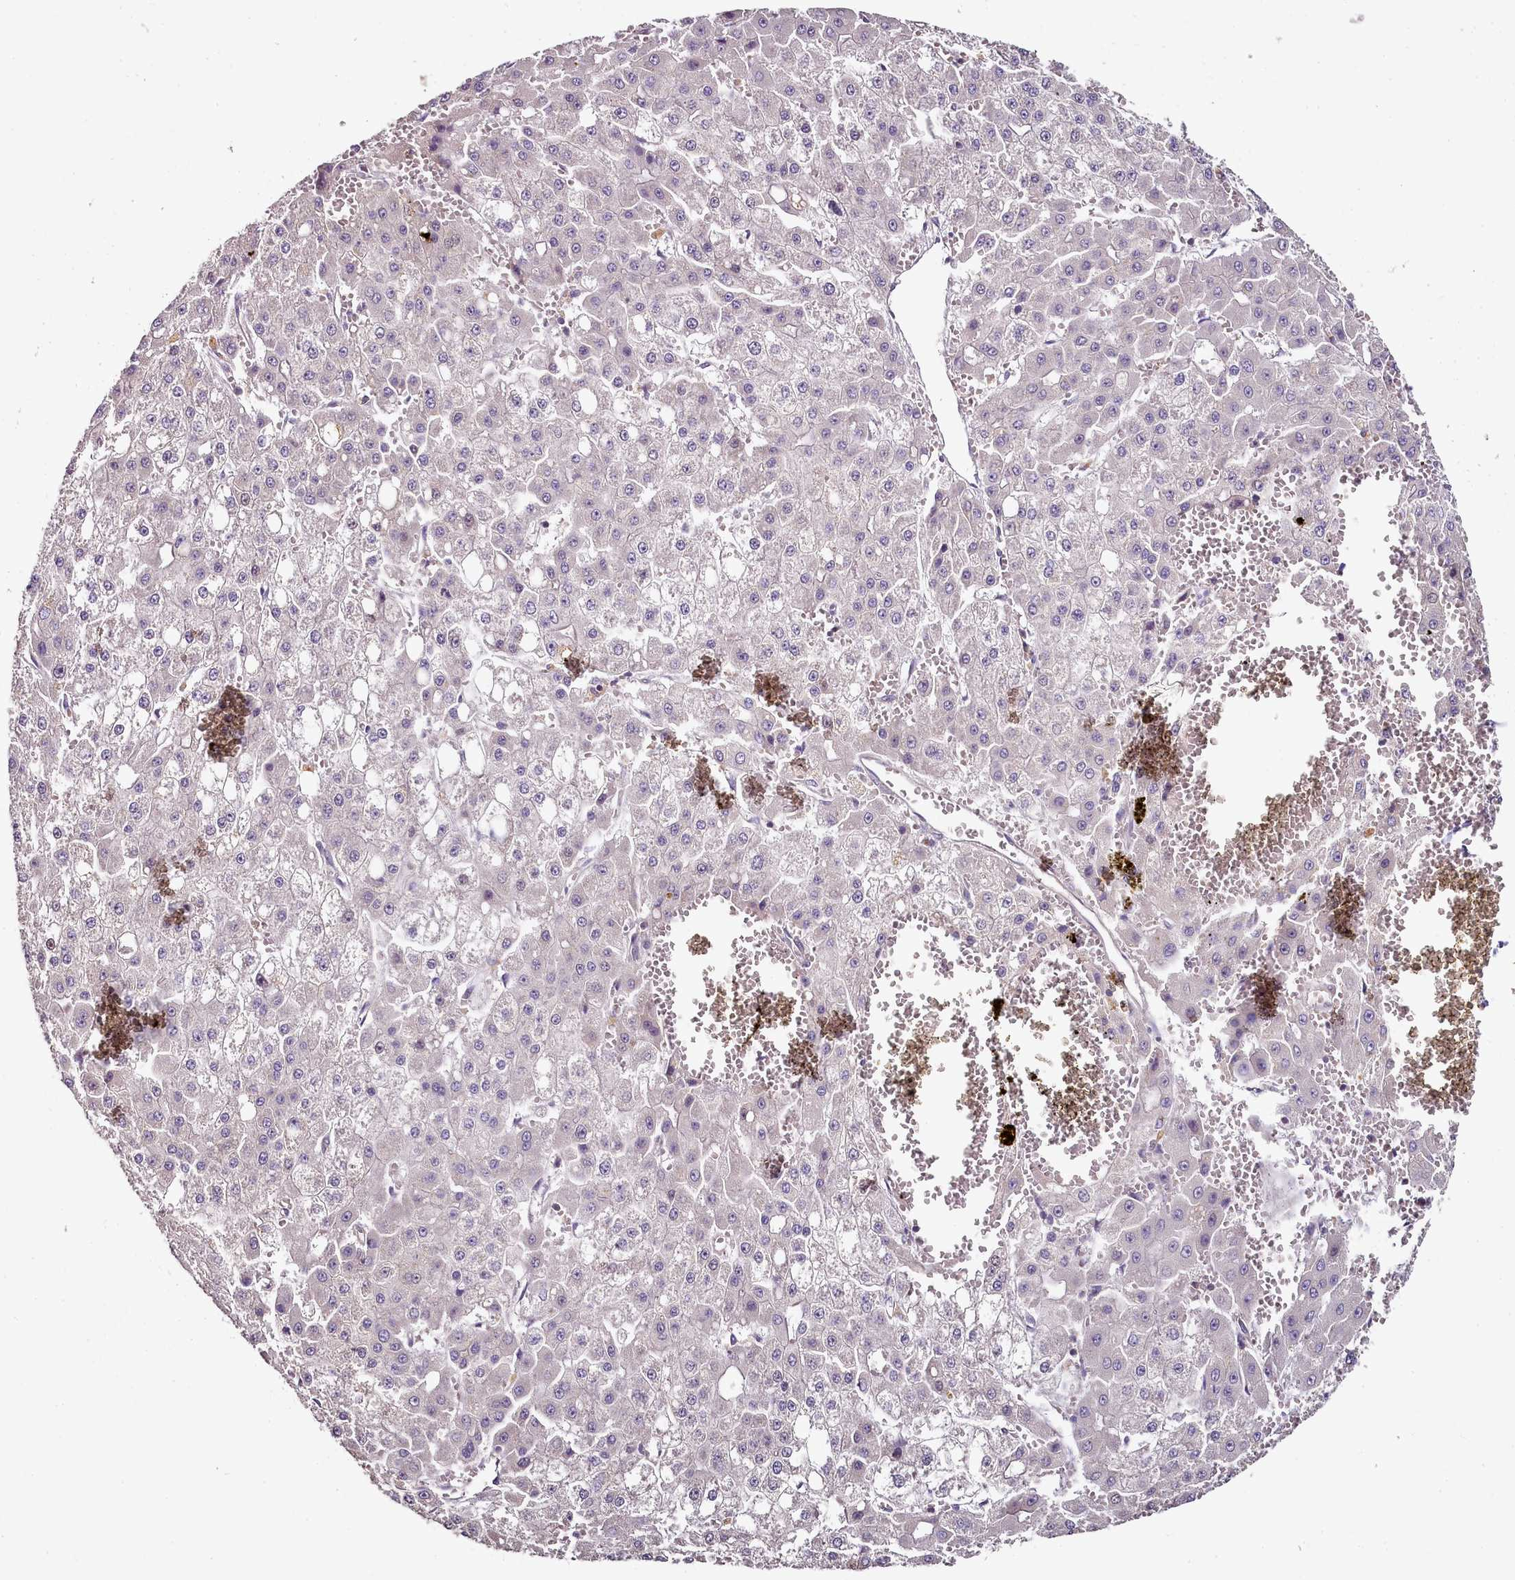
{"staining": {"intensity": "negative", "quantity": "none", "location": "none"}, "tissue": "liver cancer", "cell_type": "Tumor cells", "image_type": "cancer", "snomed": [{"axis": "morphology", "description": "Carcinoma, Hepatocellular, NOS"}, {"axis": "topography", "description": "Liver"}], "caption": "Photomicrograph shows no protein staining in tumor cells of hepatocellular carcinoma (liver) tissue.", "gene": "ACSS1", "patient": {"sex": "male", "age": 47}}